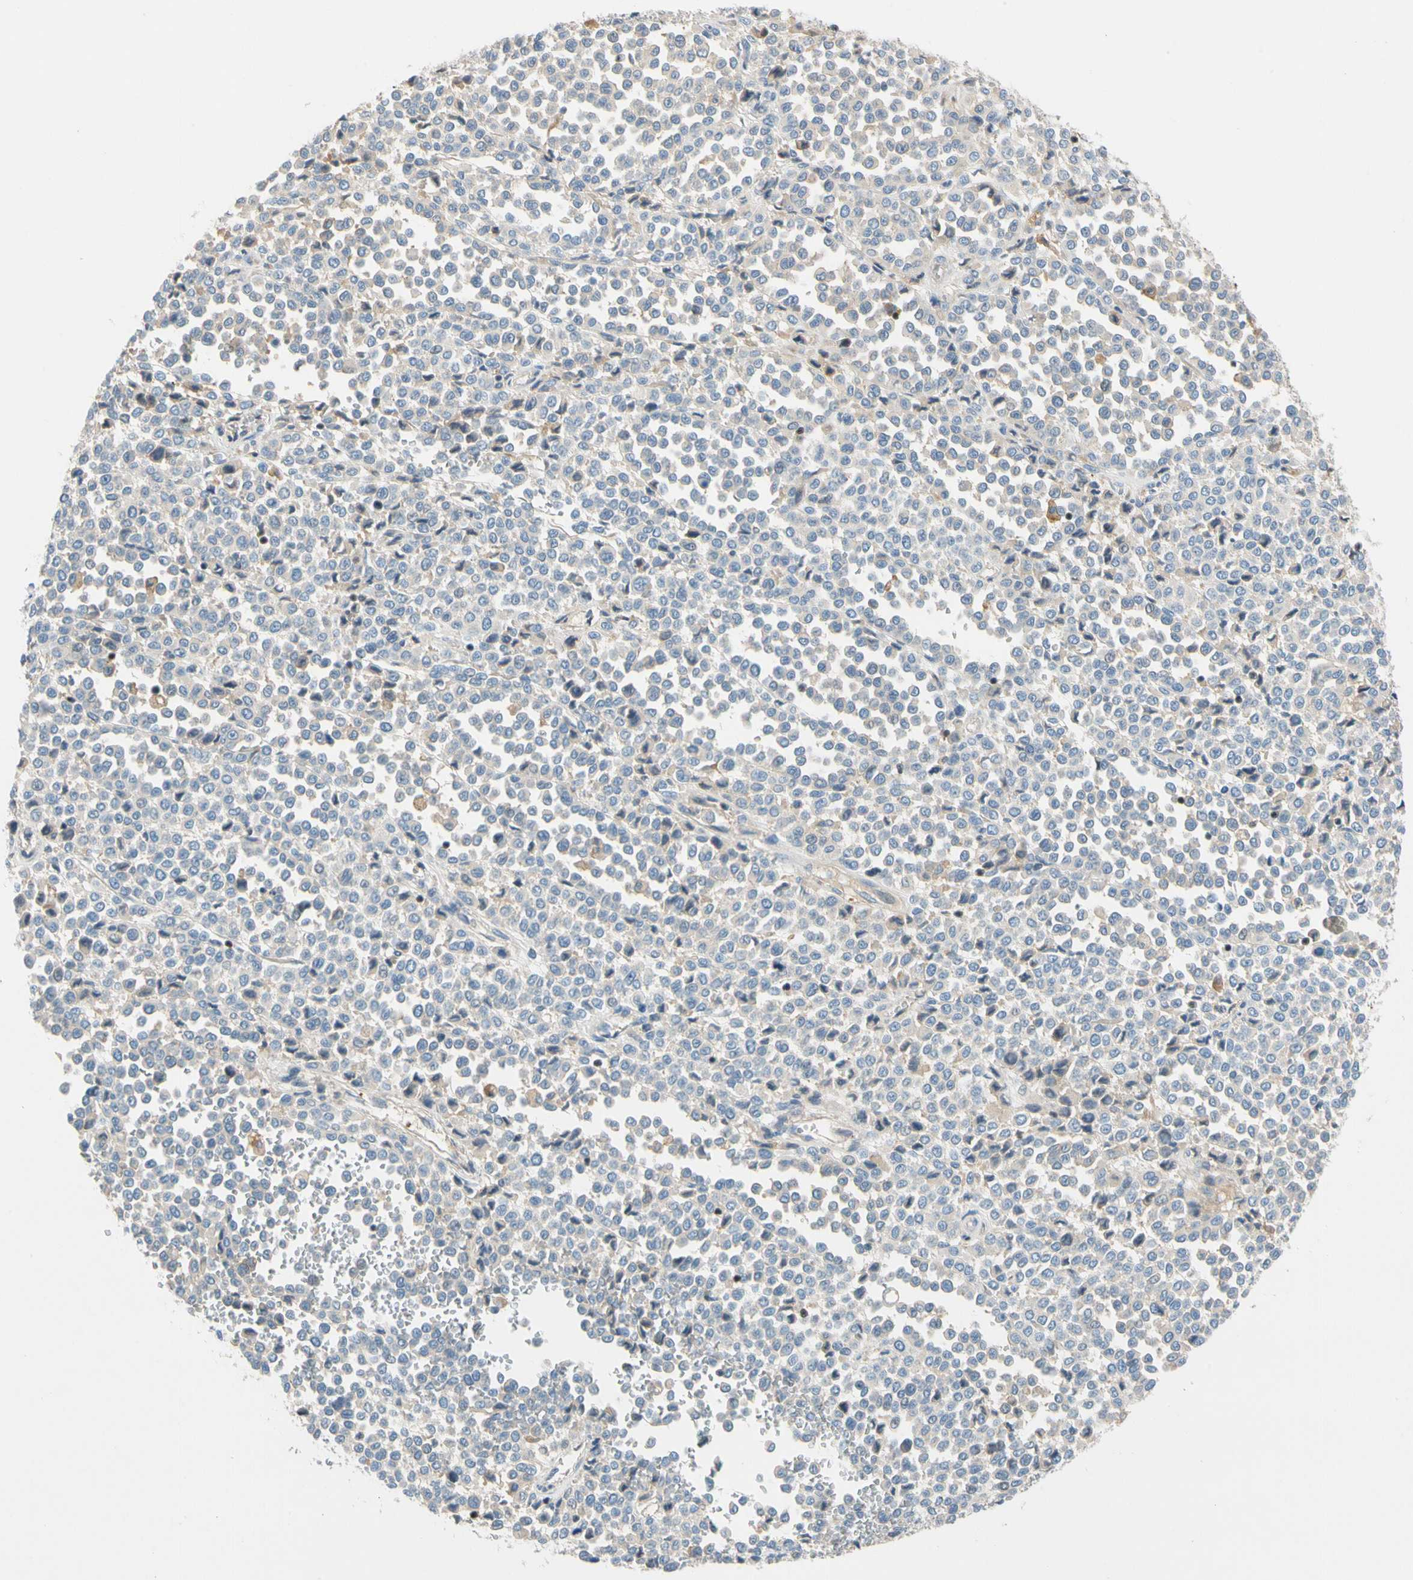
{"staining": {"intensity": "negative", "quantity": "none", "location": "none"}, "tissue": "melanoma", "cell_type": "Tumor cells", "image_type": "cancer", "snomed": [{"axis": "morphology", "description": "Malignant melanoma, Metastatic site"}, {"axis": "topography", "description": "Pancreas"}], "caption": "Immunohistochemical staining of melanoma exhibits no significant positivity in tumor cells.", "gene": "SP140", "patient": {"sex": "female", "age": 30}}